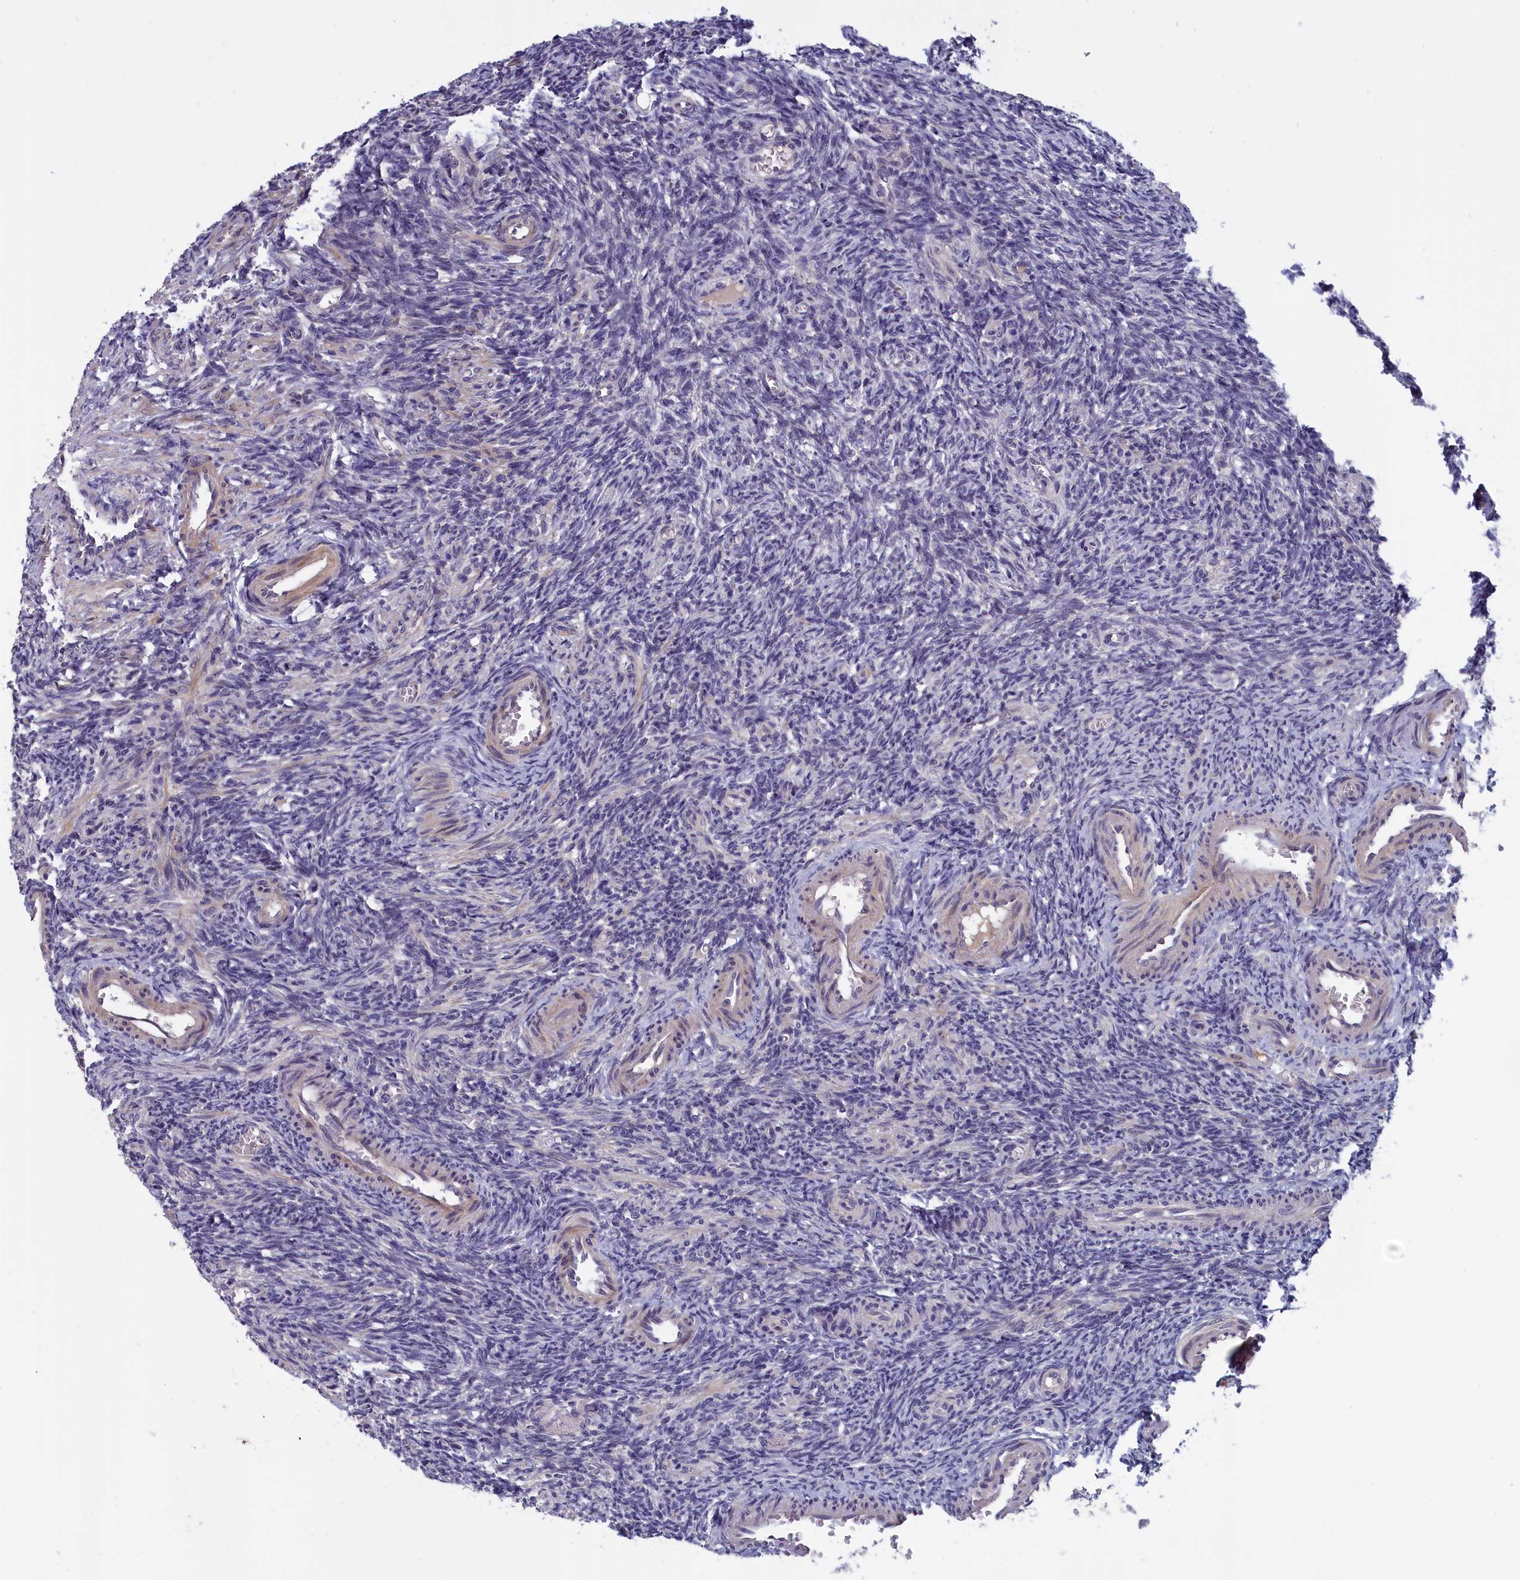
{"staining": {"intensity": "weak", "quantity": "25%-75%", "location": "cytoplasmic/membranous"}, "tissue": "ovary", "cell_type": "Follicle cells", "image_type": "normal", "snomed": [{"axis": "morphology", "description": "Normal tissue, NOS"}, {"axis": "topography", "description": "Ovary"}], "caption": "This image reveals immunohistochemistry staining of normal human ovary, with low weak cytoplasmic/membranous staining in approximately 25%-75% of follicle cells.", "gene": "EPB41L4B", "patient": {"sex": "female", "age": 27}}